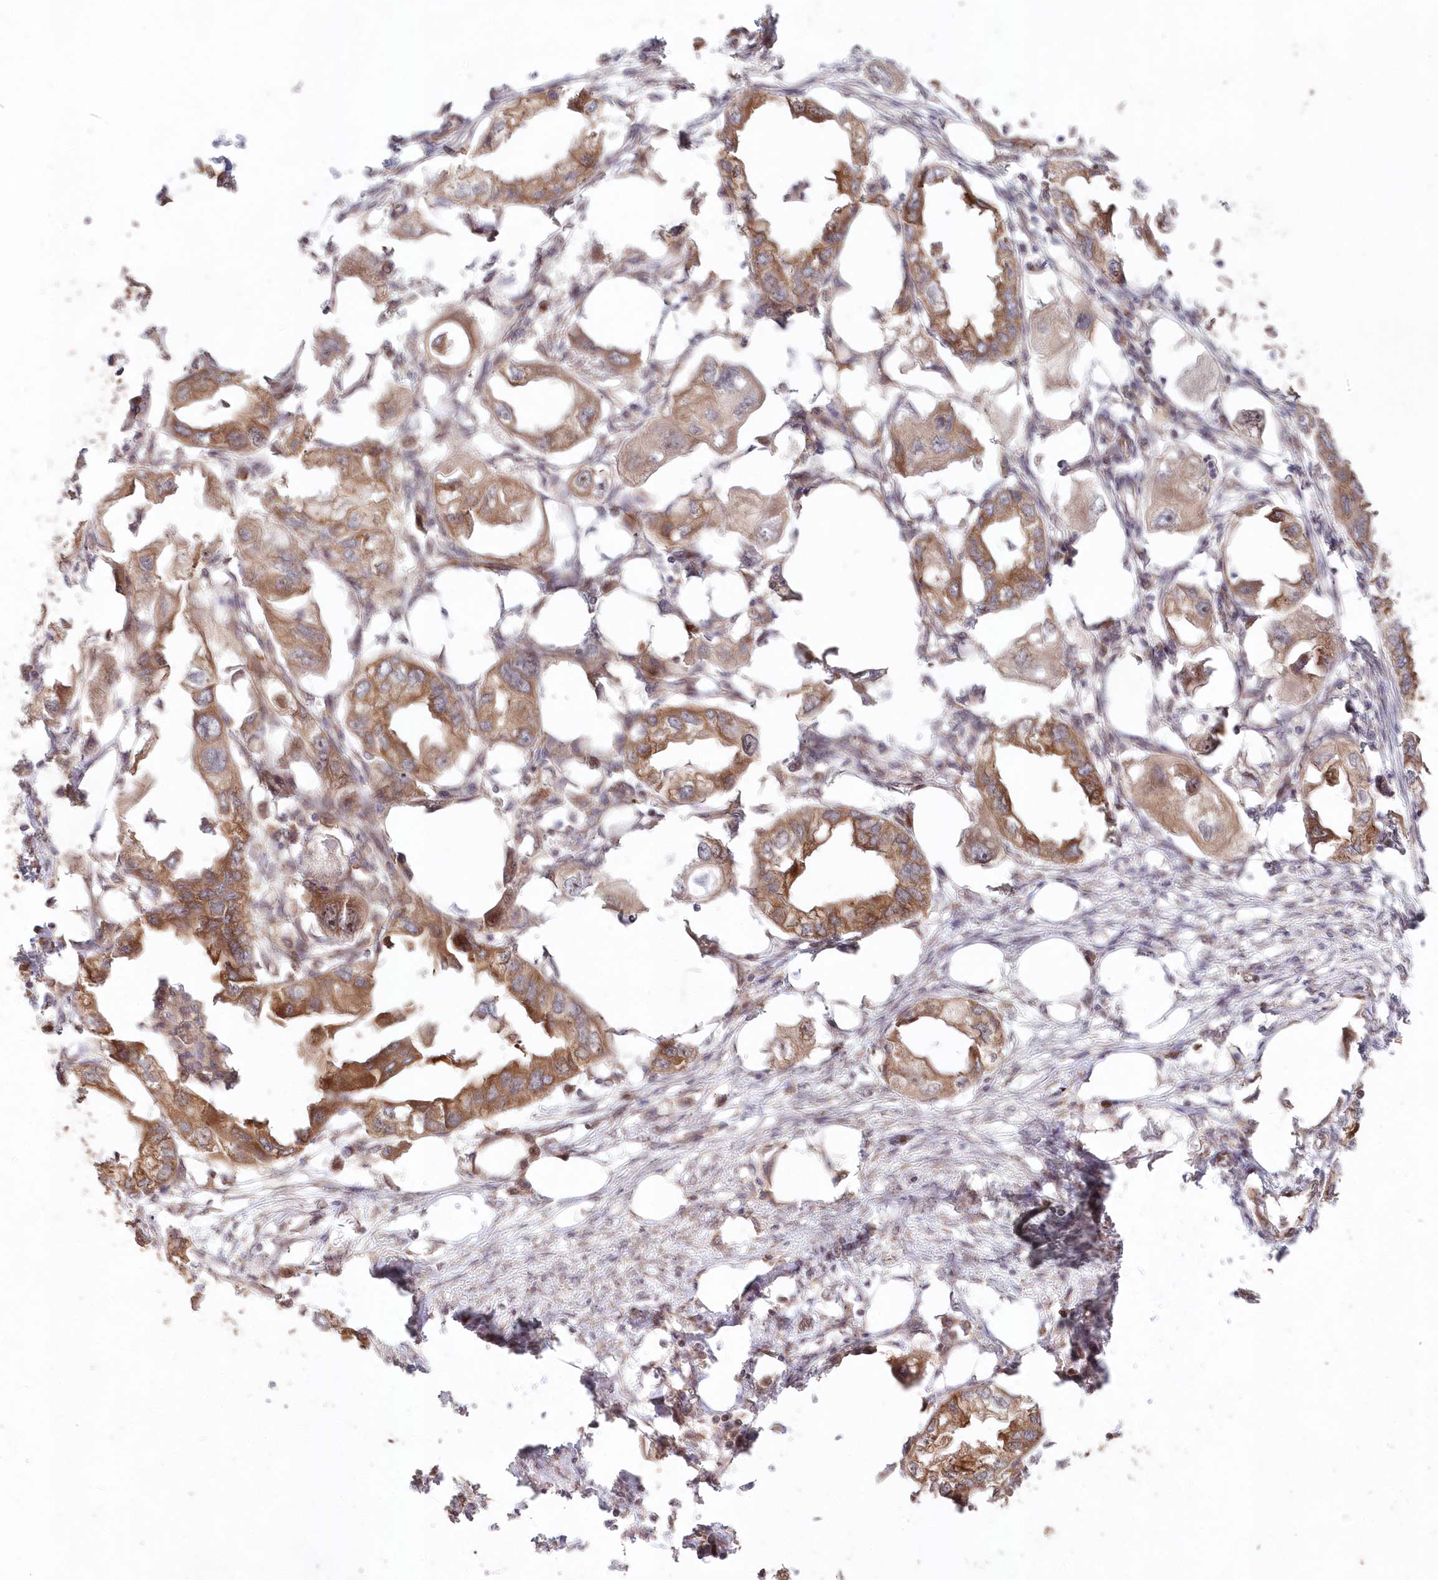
{"staining": {"intensity": "moderate", "quantity": ">75%", "location": "cytoplasmic/membranous"}, "tissue": "endometrial cancer", "cell_type": "Tumor cells", "image_type": "cancer", "snomed": [{"axis": "morphology", "description": "Adenocarcinoma, NOS"}, {"axis": "morphology", "description": "Adenocarcinoma, metastatic, NOS"}, {"axis": "topography", "description": "Adipose tissue"}, {"axis": "topography", "description": "Endometrium"}], "caption": "Immunohistochemistry (IHC) (DAB) staining of human endometrial cancer (adenocarcinoma) displays moderate cytoplasmic/membranous protein positivity in about >75% of tumor cells. (brown staining indicates protein expression, while blue staining denotes nuclei).", "gene": "SERINC1", "patient": {"sex": "female", "age": 67}}